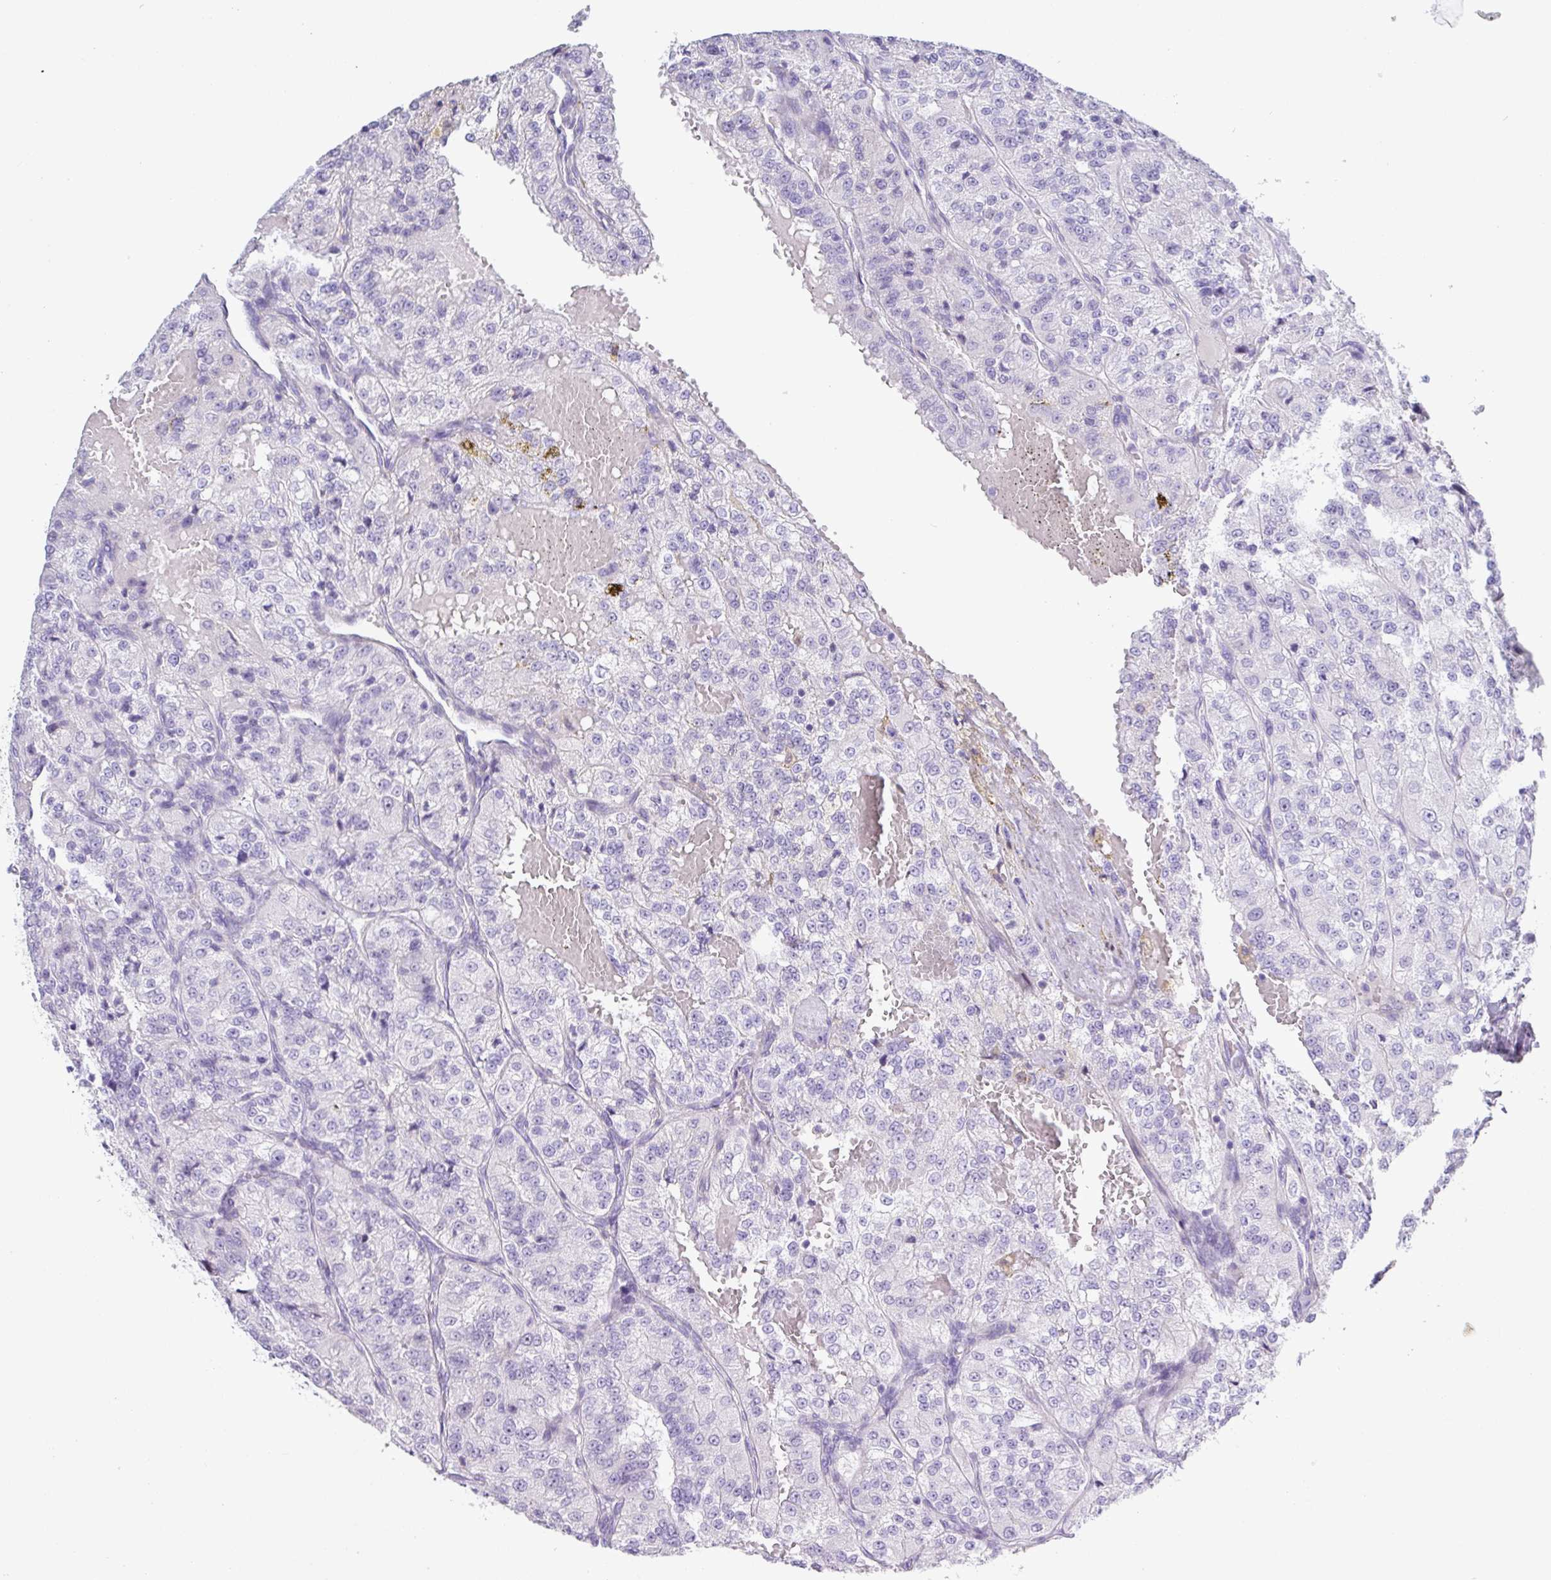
{"staining": {"intensity": "negative", "quantity": "none", "location": "none"}, "tissue": "renal cancer", "cell_type": "Tumor cells", "image_type": "cancer", "snomed": [{"axis": "morphology", "description": "Adenocarcinoma, NOS"}, {"axis": "topography", "description": "Kidney"}], "caption": "Immunohistochemistry (IHC) histopathology image of renal cancer (adenocarcinoma) stained for a protein (brown), which displays no positivity in tumor cells. The staining was performed using DAB to visualize the protein expression in brown, while the nuclei were stained in blue with hematoxylin (Magnification: 20x).", "gene": "MRM2", "patient": {"sex": "female", "age": 63}}